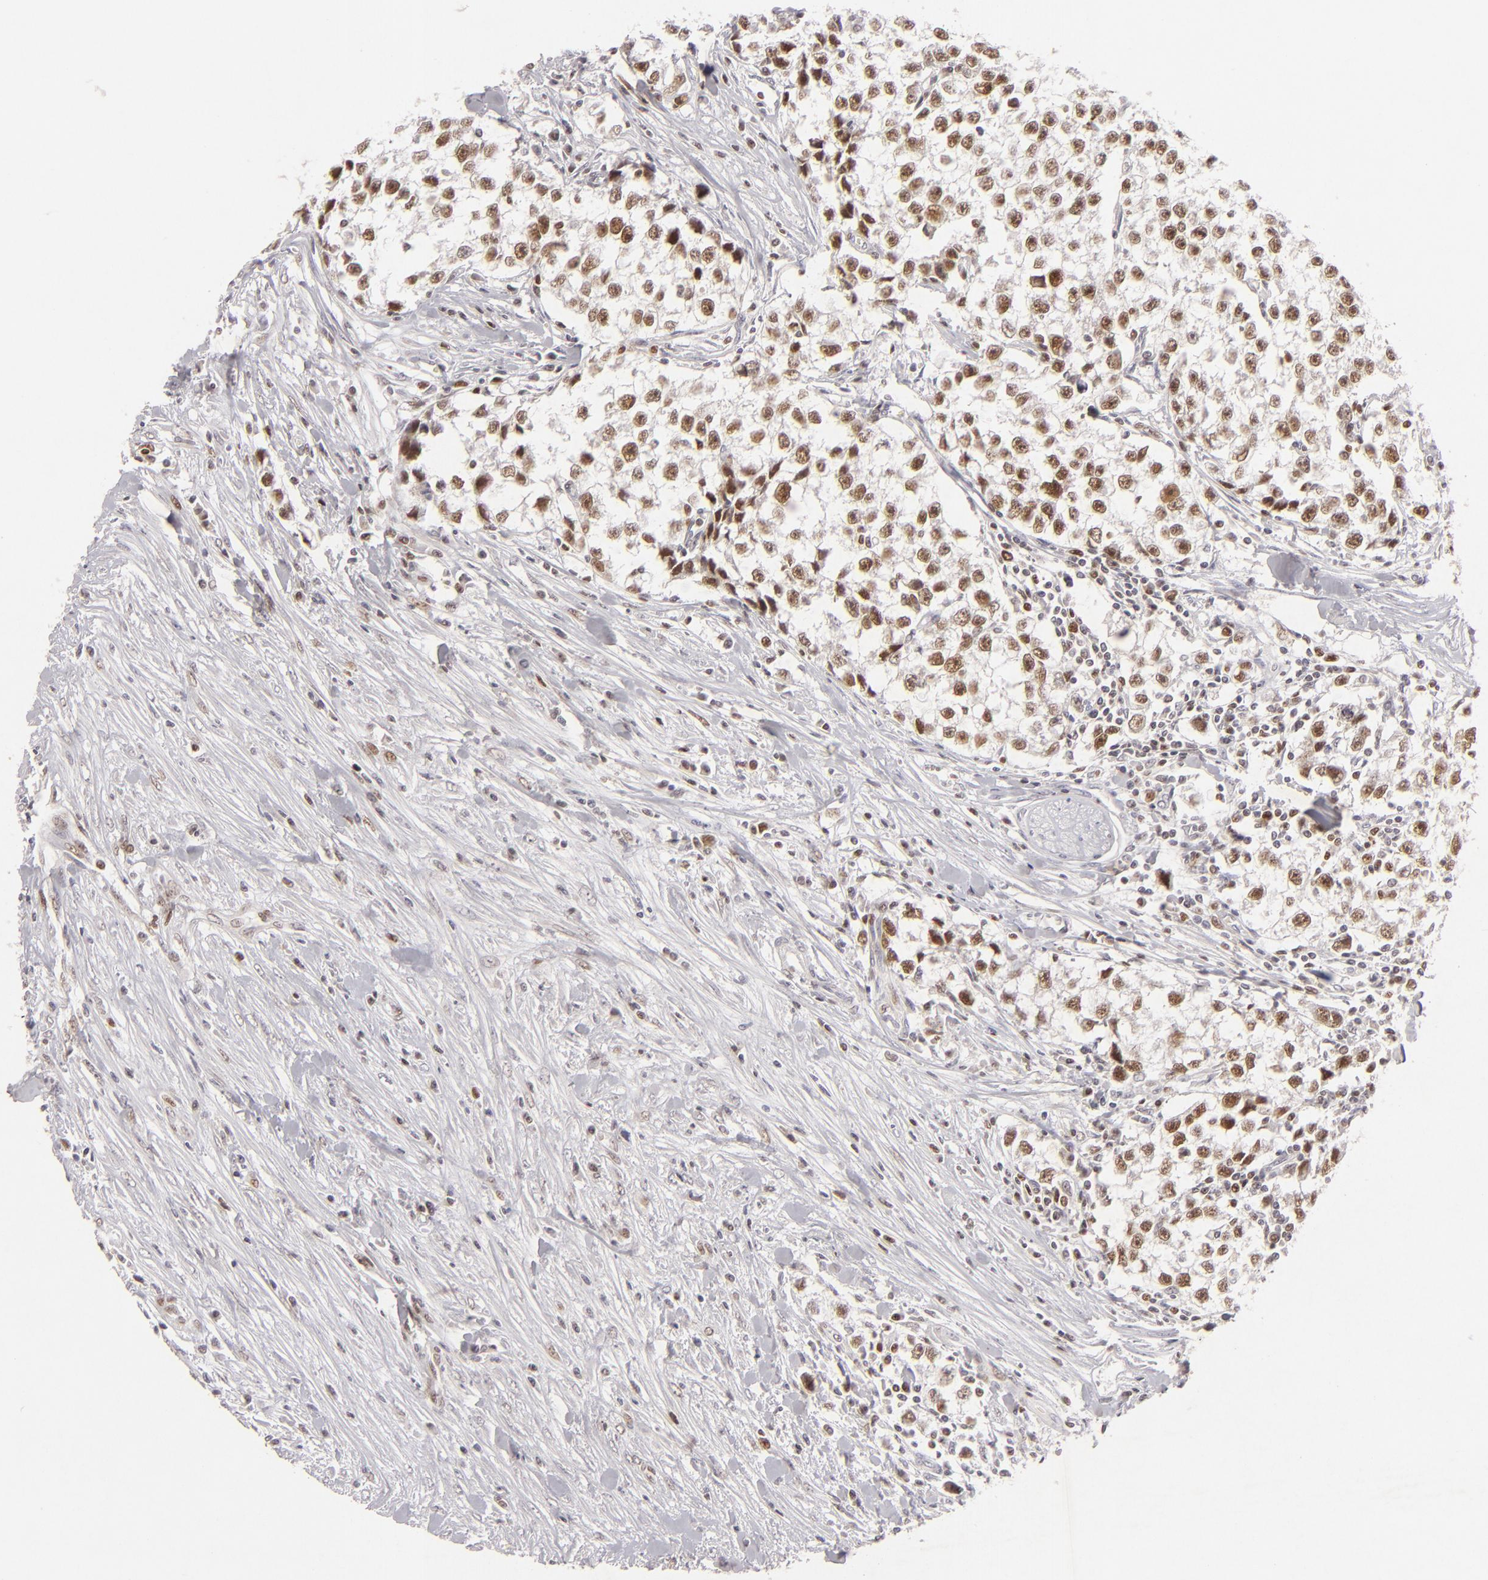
{"staining": {"intensity": "strong", "quantity": ">75%", "location": "nuclear"}, "tissue": "testis cancer", "cell_type": "Tumor cells", "image_type": "cancer", "snomed": [{"axis": "morphology", "description": "Seminoma, NOS"}, {"axis": "morphology", "description": "Carcinoma, Embryonal, NOS"}, {"axis": "topography", "description": "Testis"}], "caption": "Tumor cells demonstrate strong nuclear positivity in approximately >75% of cells in testis cancer (seminoma).", "gene": "FEN1", "patient": {"sex": "male", "age": 30}}